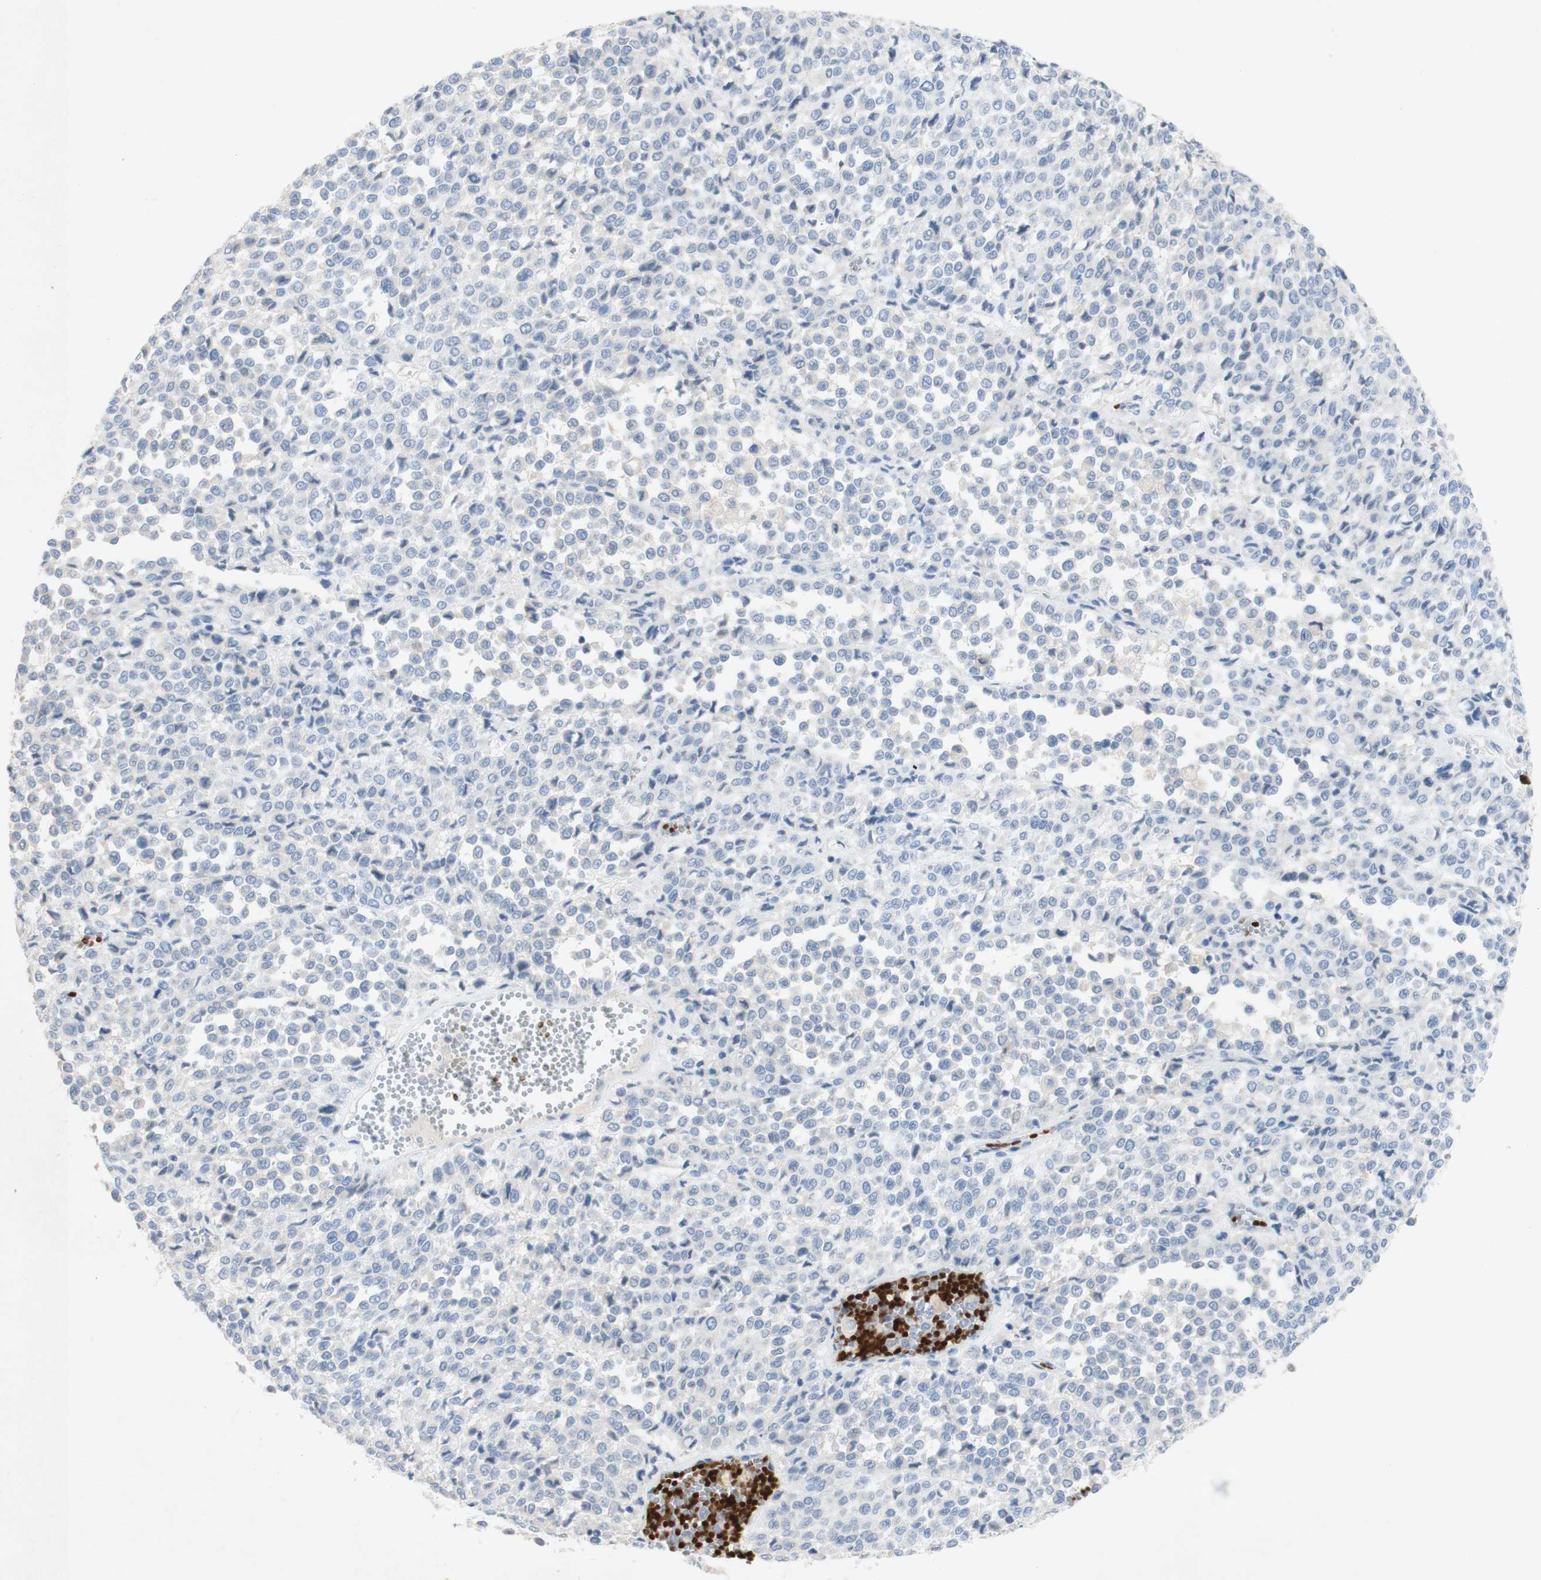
{"staining": {"intensity": "negative", "quantity": "none", "location": "none"}, "tissue": "melanoma", "cell_type": "Tumor cells", "image_type": "cancer", "snomed": [{"axis": "morphology", "description": "Malignant melanoma, Metastatic site"}, {"axis": "topography", "description": "Pancreas"}], "caption": "Immunohistochemistry (IHC) of melanoma reveals no expression in tumor cells. (DAB IHC with hematoxylin counter stain).", "gene": "EPO", "patient": {"sex": "female", "age": 30}}